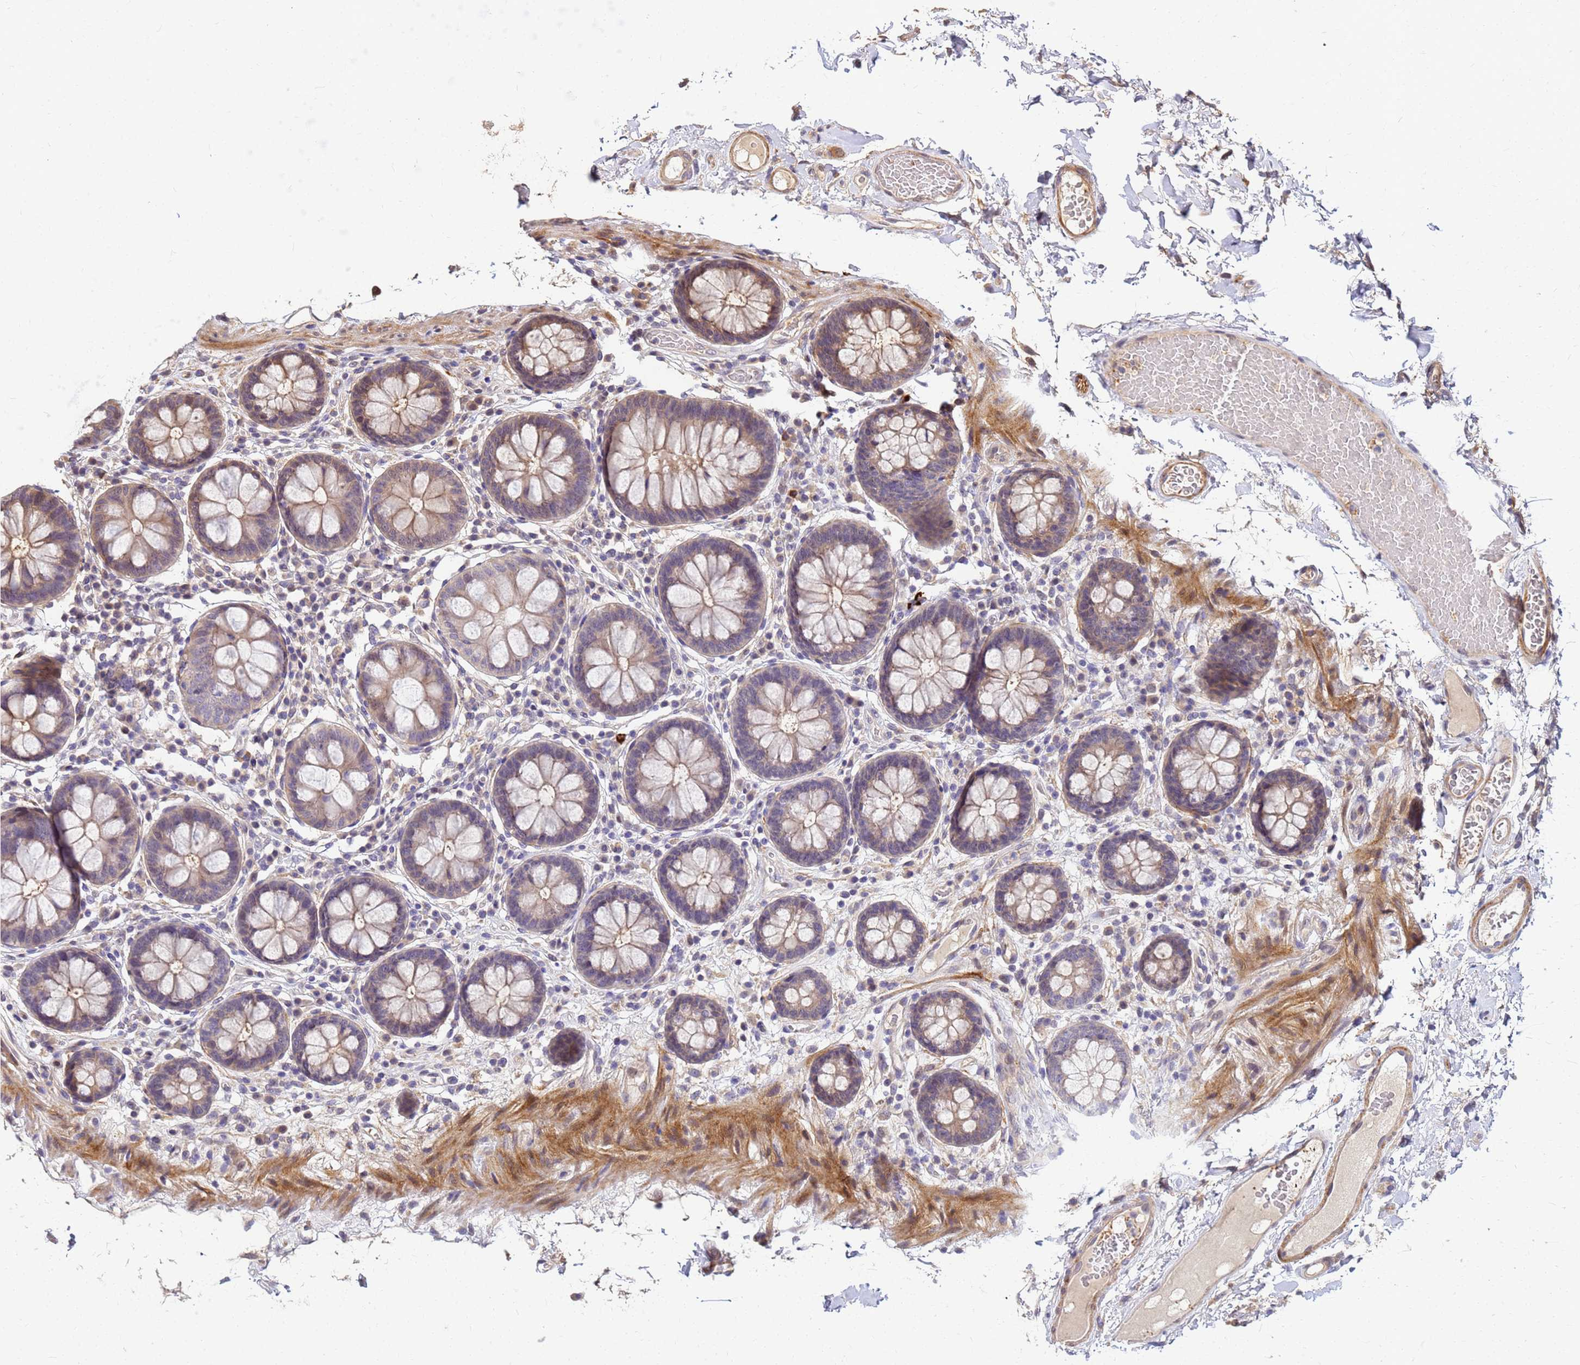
{"staining": {"intensity": "moderate", "quantity": ">75%", "location": "cytoplasmic/membranous"}, "tissue": "colon", "cell_type": "Endothelial cells", "image_type": "normal", "snomed": [{"axis": "morphology", "description": "Normal tissue, NOS"}, {"axis": "topography", "description": "Colon"}], "caption": "A micrograph showing moderate cytoplasmic/membranous expression in about >75% of endothelial cells in benign colon, as visualized by brown immunohistochemical staining.", "gene": "DUS4L", "patient": {"sex": "male", "age": 84}}